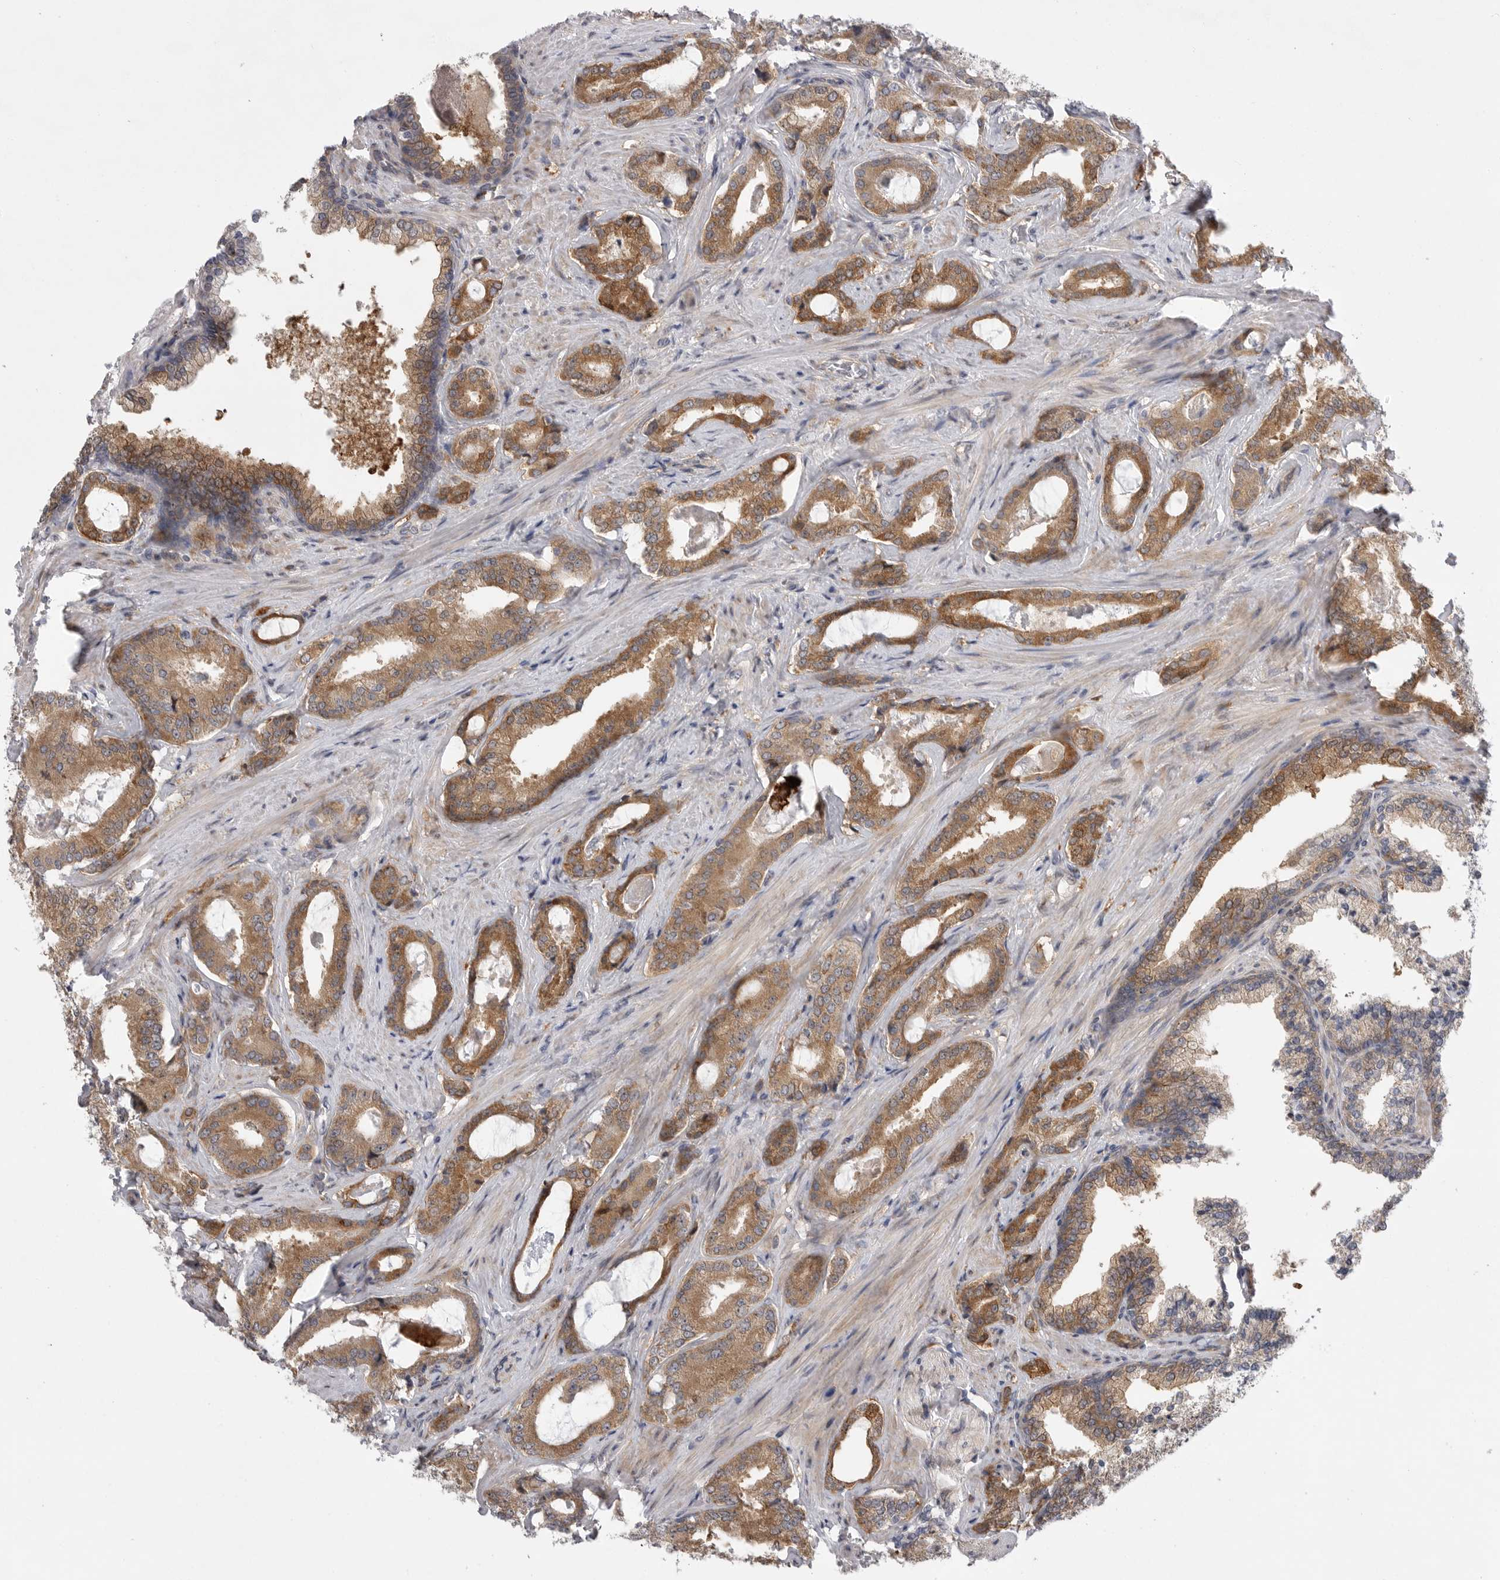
{"staining": {"intensity": "moderate", "quantity": ">75%", "location": "cytoplasmic/membranous"}, "tissue": "prostate cancer", "cell_type": "Tumor cells", "image_type": "cancer", "snomed": [{"axis": "morphology", "description": "Adenocarcinoma, Low grade"}, {"axis": "topography", "description": "Prostate"}], "caption": "A brown stain shows moderate cytoplasmic/membranous positivity of a protein in human prostate cancer (low-grade adenocarcinoma) tumor cells.", "gene": "FBXO43", "patient": {"sex": "male", "age": 71}}